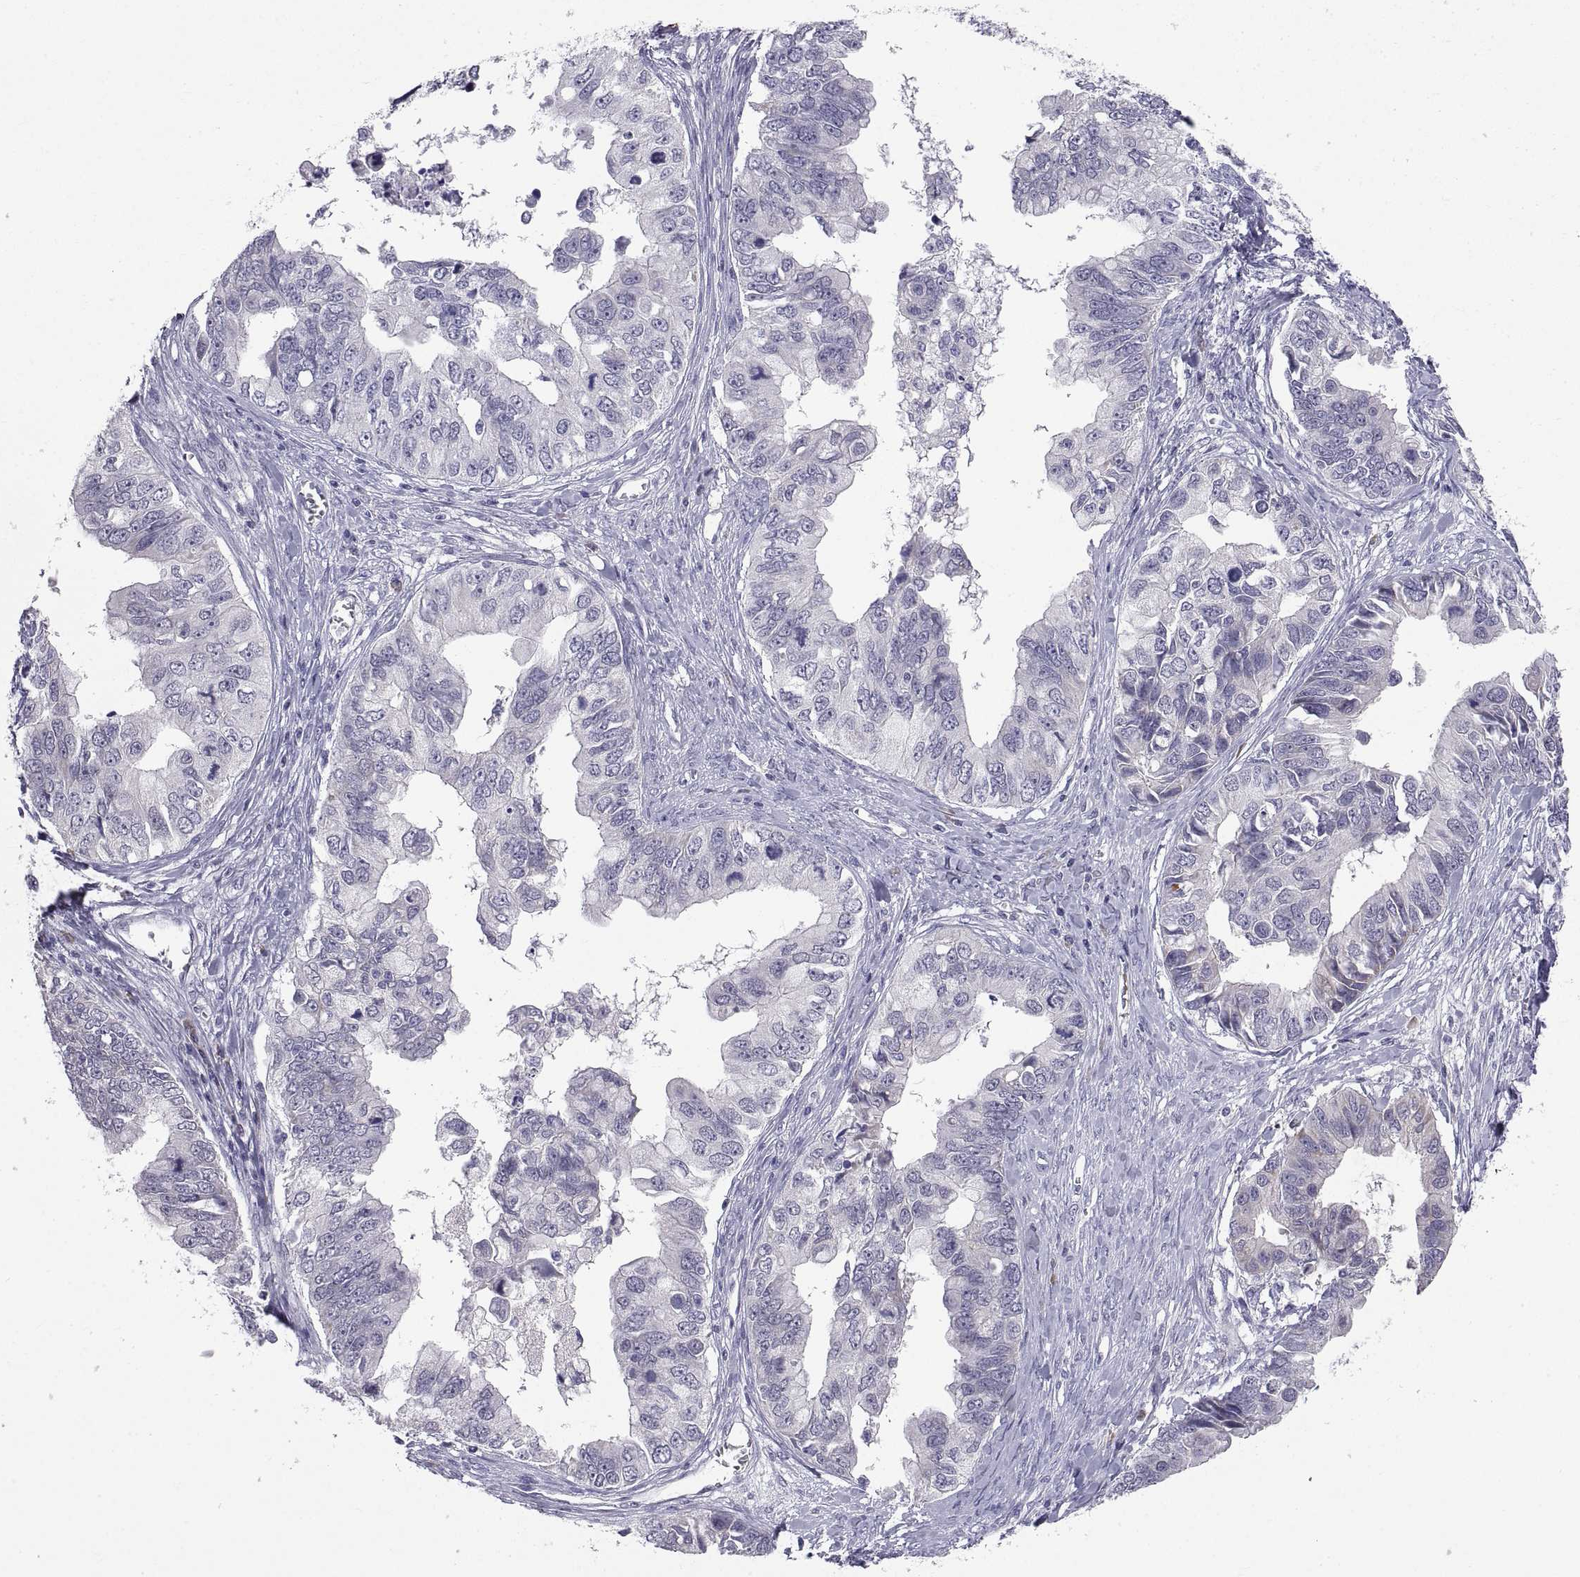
{"staining": {"intensity": "negative", "quantity": "none", "location": "none"}, "tissue": "ovarian cancer", "cell_type": "Tumor cells", "image_type": "cancer", "snomed": [{"axis": "morphology", "description": "Cystadenocarcinoma, mucinous, NOS"}, {"axis": "topography", "description": "Ovary"}], "caption": "DAB immunohistochemical staining of human ovarian cancer reveals no significant expression in tumor cells. (DAB (3,3'-diaminobenzidine) IHC visualized using brightfield microscopy, high magnification).", "gene": "PKP1", "patient": {"sex": "female", "age": 76}}